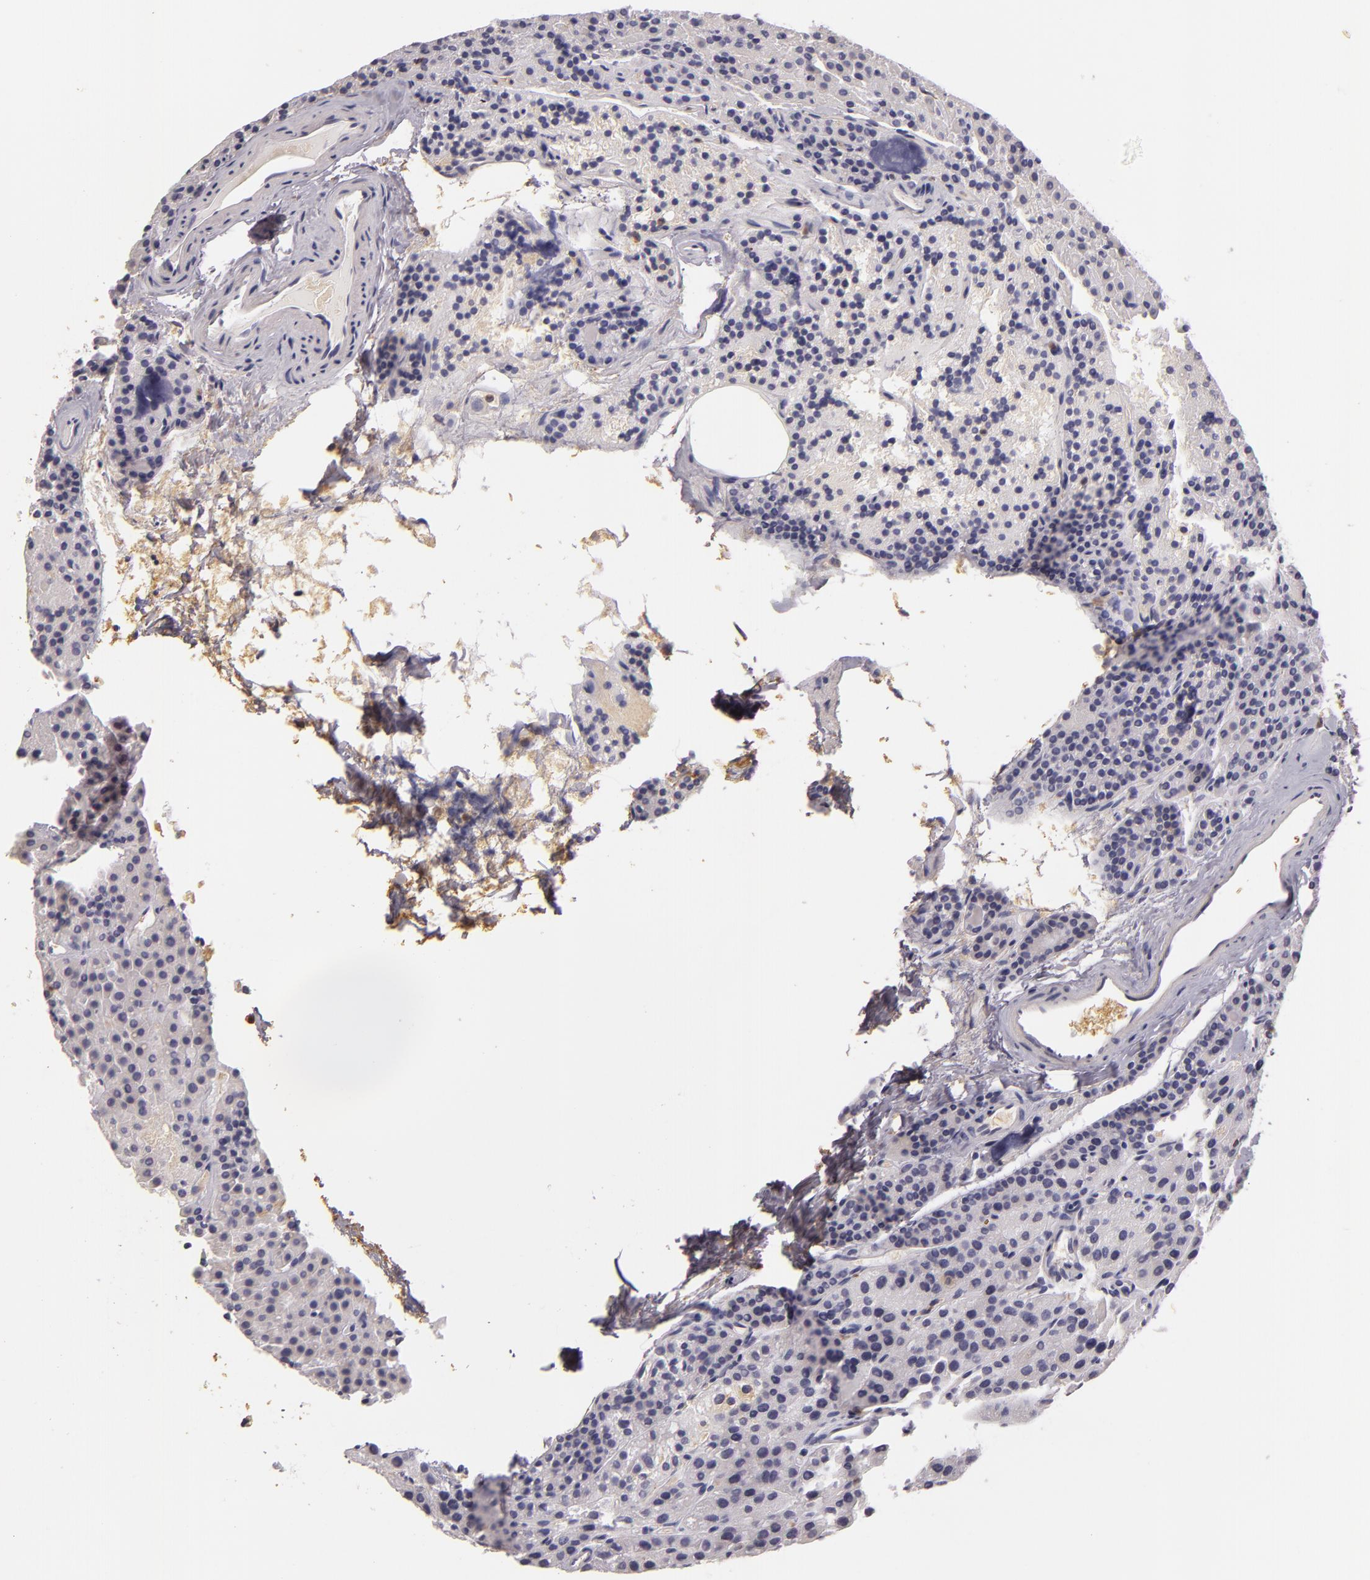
{"staining": {"intensity": "negative", "quantity": "none", "location": "none"}, "tissue": "parathyroid gland", "cell_type": "Glandular cells", "image_type": "normal", "snomed": [{"axis": "morphology", "description": "Normal tissue, NOS"}, {"axis": "topography", "description": "Parathyroid gland"}], "caption": "An immunohistochemistry (IHC) histopathology image of unremarkable parathyroid gland is shown. There is no staining in glandular cells of parathyroid gland. (DAB (3,3'-diaminobenzidine) IHC, high magnification).", "gene": "TLR8", "patient": {"sex": "male", "age": 71}}